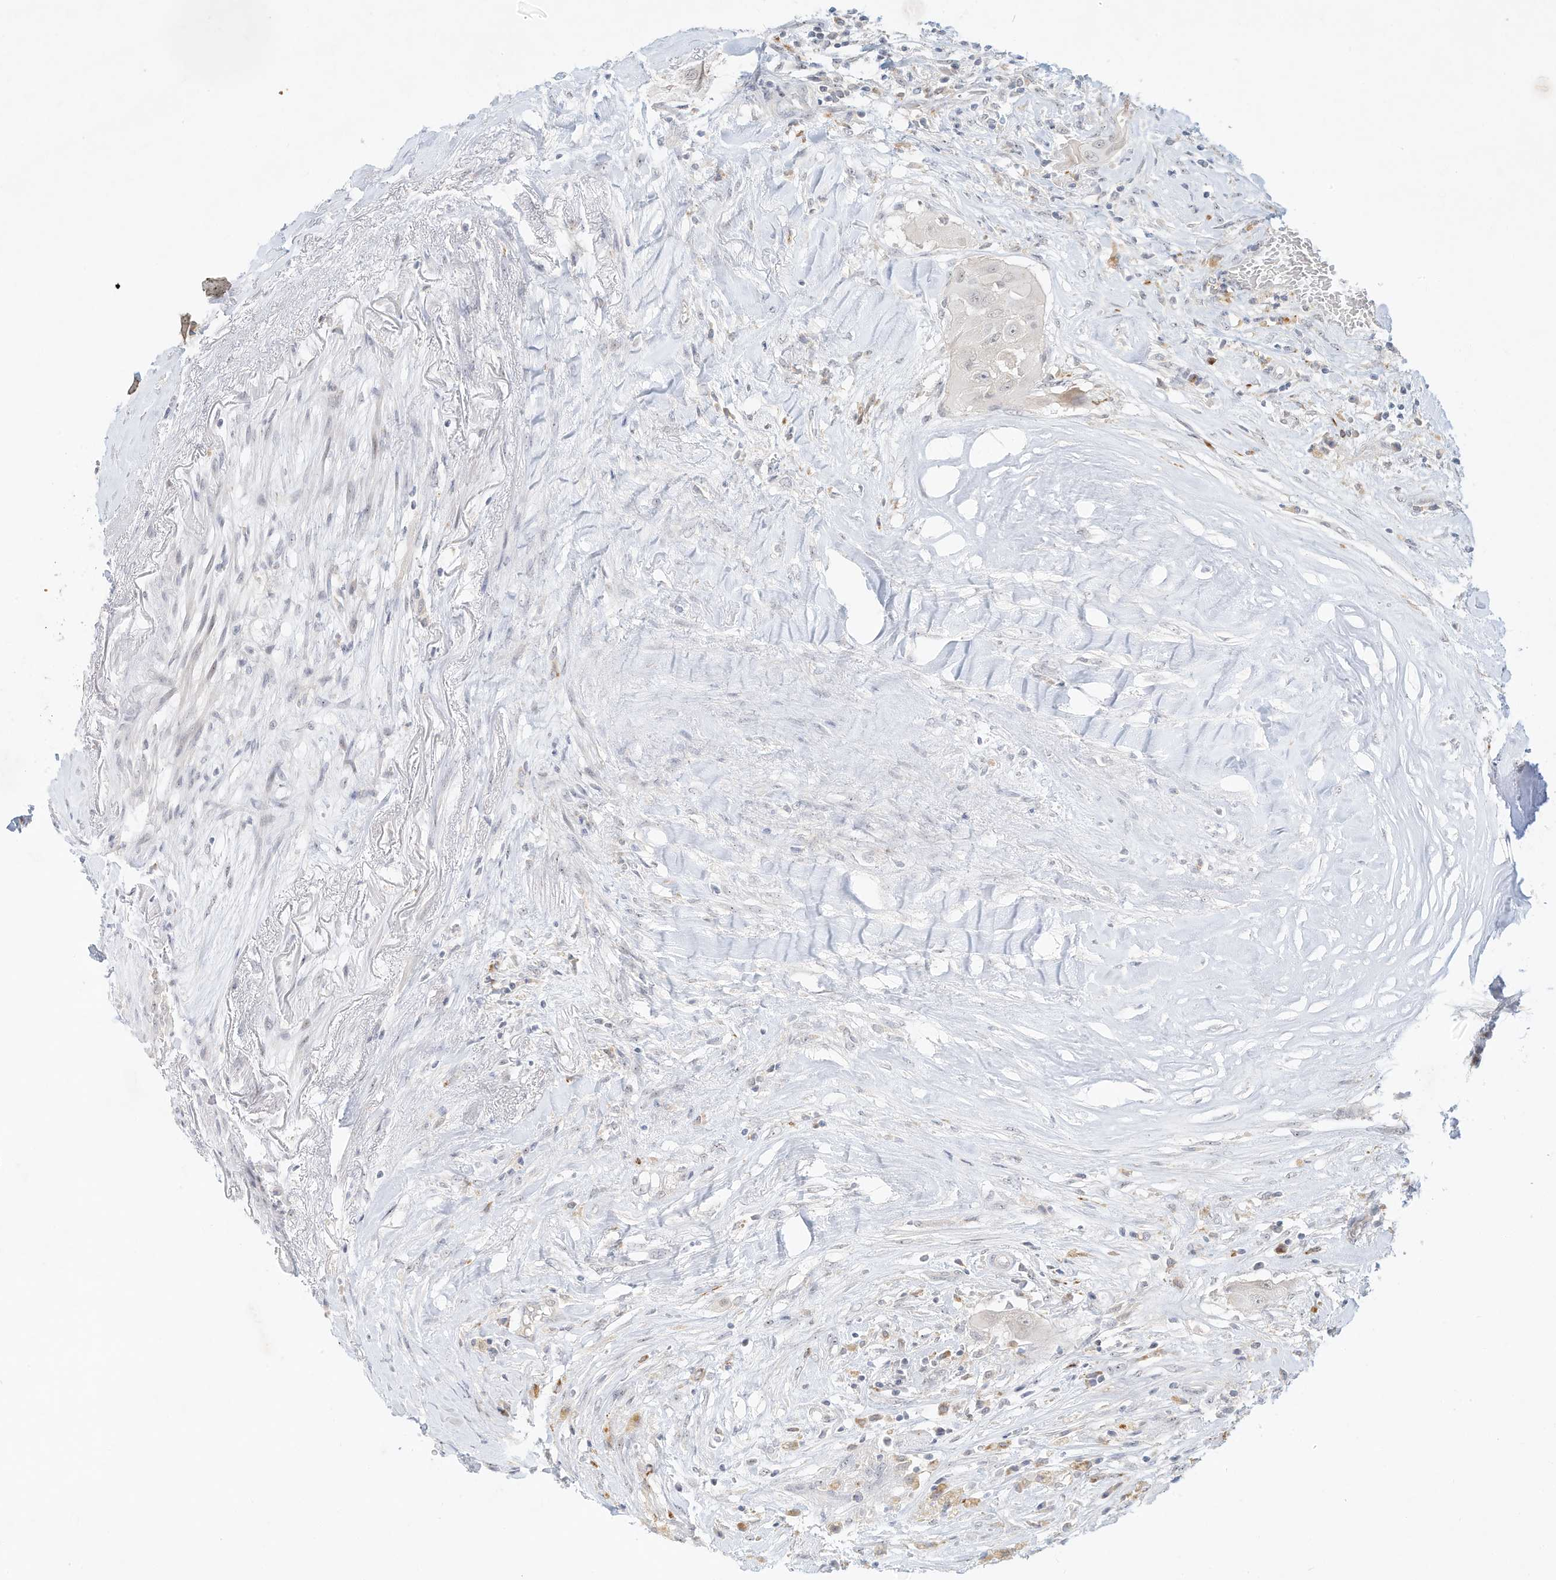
{"staining": {"intensity": "negative", "quantity": "none", "location": "none"}, "tissue": "thyroid cancer", "cell_type": "Tumor cells", "image_type": "cancer", "snomed": [{"axis": "morphology", "description": "Papillary adenocarcinoma, NOS"}, {"axis": "topography", "description": "Thyroid gland"}], "caption": "There is no significant staining in tumor cells of thyroid papillary adenocarcinoma.", "gene": "PAK6", "patient": {"sex": "female", "age": 59}}